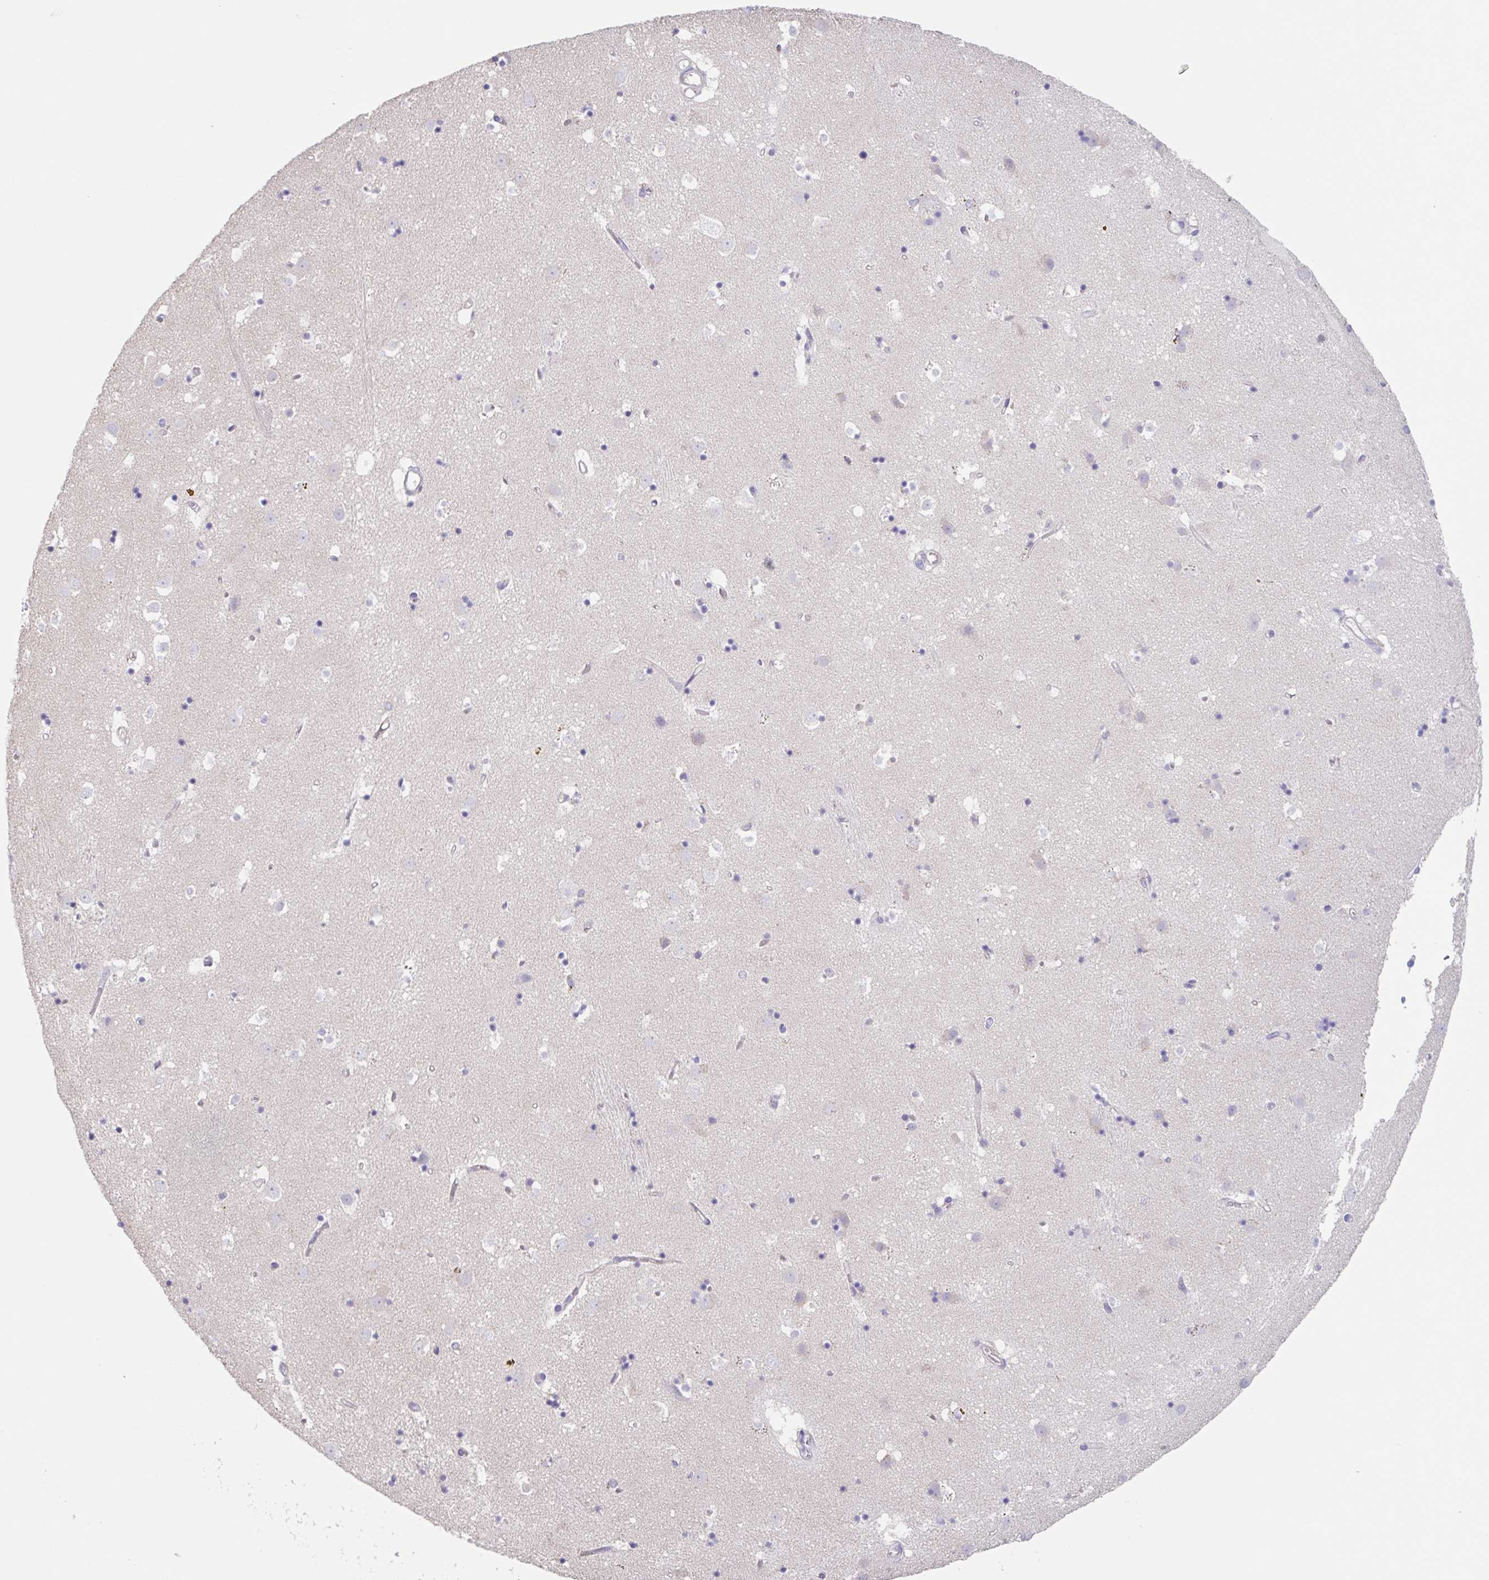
{"staining": {"intensity": "negative", "quantity": "none", "location": "none"}, "tissue": "caudate", "cell_type": "Glial cells", "image_type": "normal", "snomed": [{"axis": "morphology", "description": "Normal tissue, NOS"}, {"axis": "topography", "description": "Lateral ventricle wall"}], "caption": "Immunohistochemical staining of benign caudate reveals no significant expression in glial cells.", "gene": "EHD4", "patient": {"sex": "male", "age": 58}}